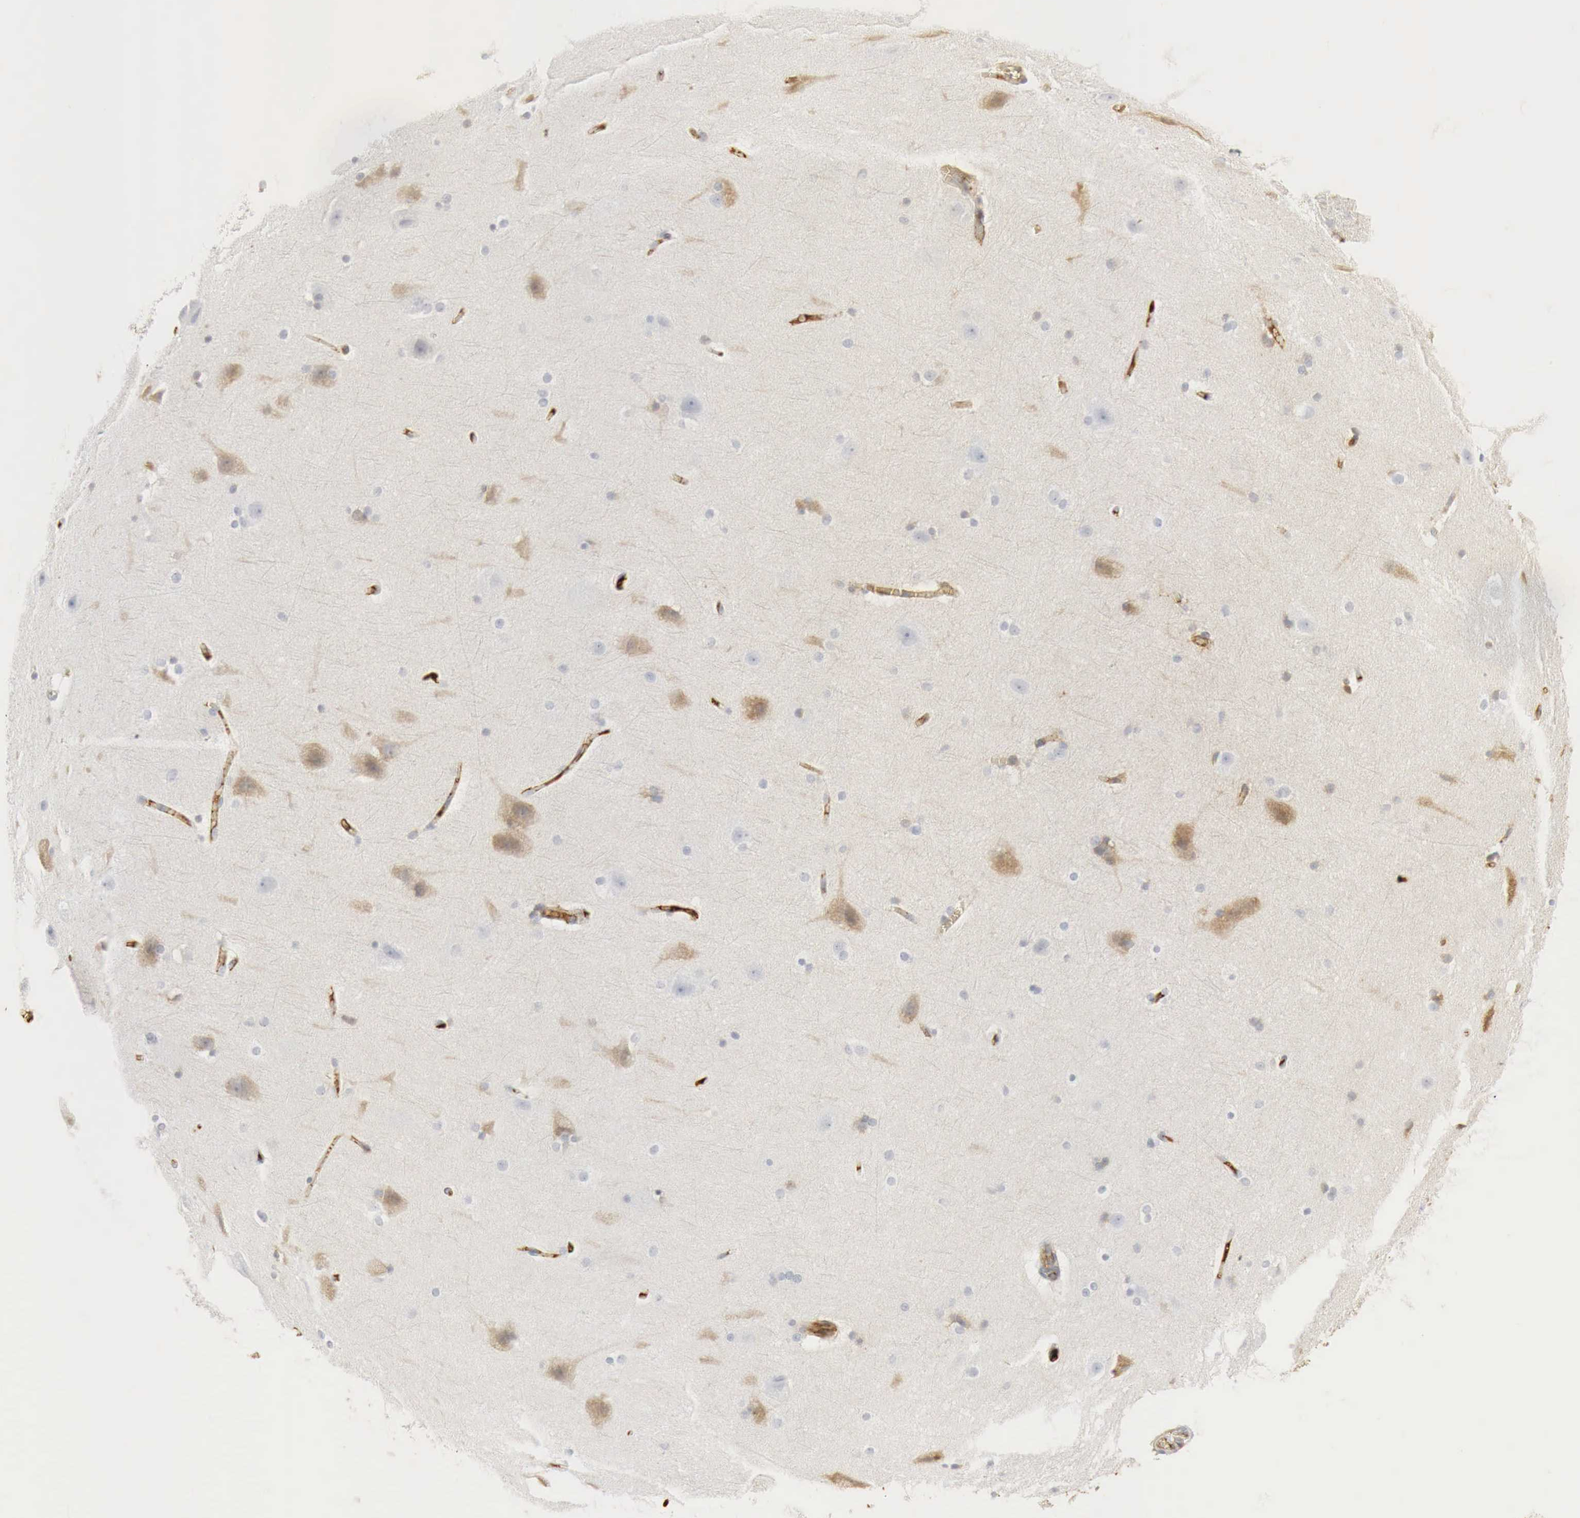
{"staining": {"intensity": "moderate", "quantity": "25%-75%", "location": "cytoplasmic/membranous"}, "tissue": "cerebral cortex", "cell_type": "Endothelial cells", "image_type": "normal", "snomed": [{"axis": "morphology", "description": "Normal tissue, NOS"}, {"axis": "topography", "description": "Cerebral cortex"}, {"axis": "topography", "description": "Hippocampus"}], "caption": "IHC of normal human cerebral cortex displays medium levels of moderate cytoplasmic/membranous expression in about 25%-75% of endothelial cells. Using DAB (brown) and hematoxylin (blue) stains, captured at high magnification using brightfield microscopy.", "gene": "IGLC3", "patient": {"sex": "female", "age": 19}}